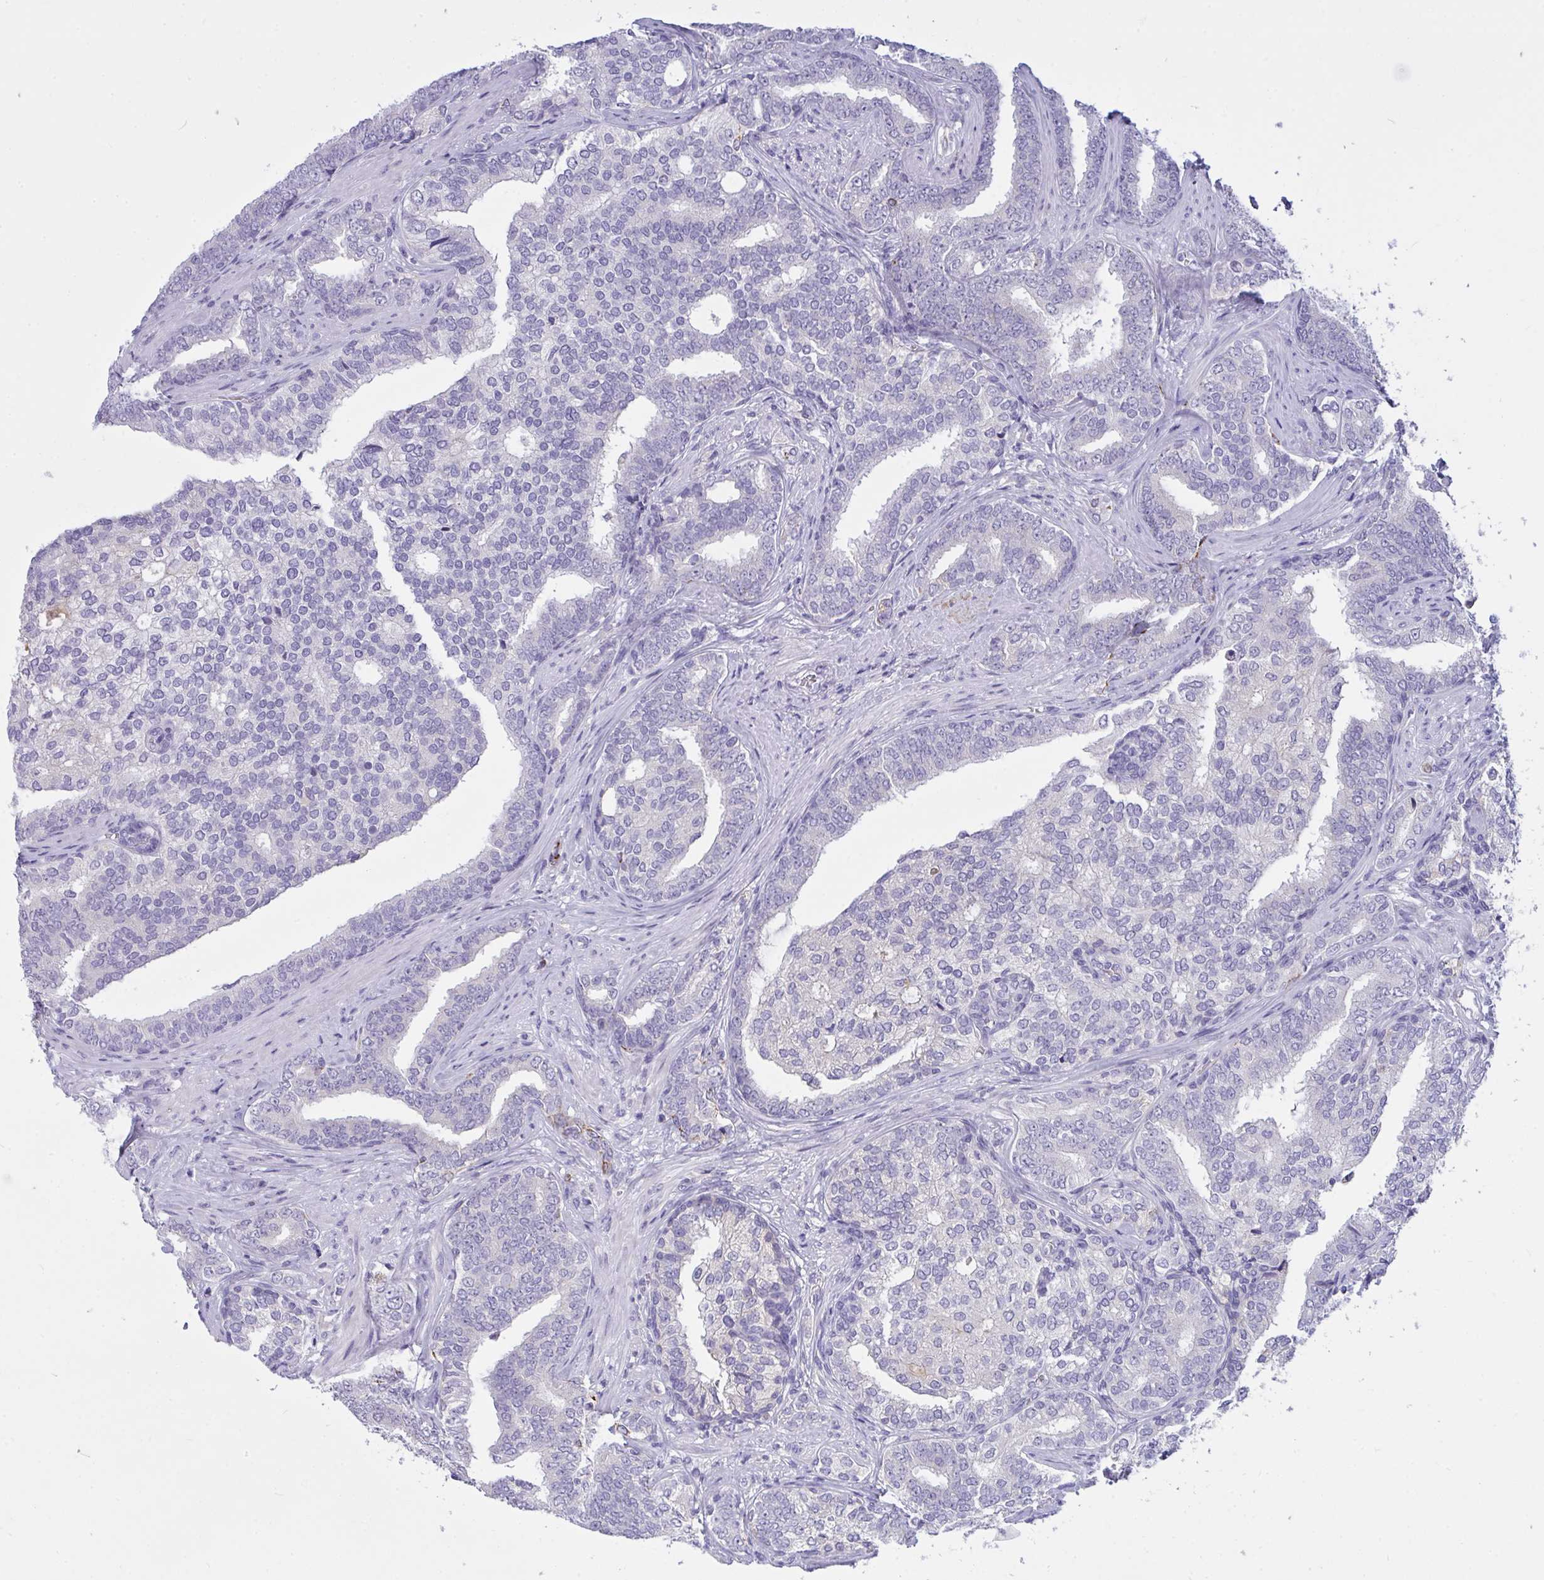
{"staining": {"intensity": "negative", "quantity": "none", "location": "none"}, "tissue": "prostate cancer", "cell_type": "Tumor cells", "image_type": "cancer", "snomed": [{"axis": "morphology", "description": "Adenocarcinoma, High grade"}, {"axis": "topography", "description": "Prostate"}], "caption": "An image of adenocarcinoma (high-grade) (prostate) stained for a protein exhibits no brown staining in tumor cells. (DAB (3,3'-diaminobenzidine) immunohistochemistry visualized using brightfield microscopy, high magnification).", "gene": "SEMA6B", "patient": {"sex": "male", "age": 72}}